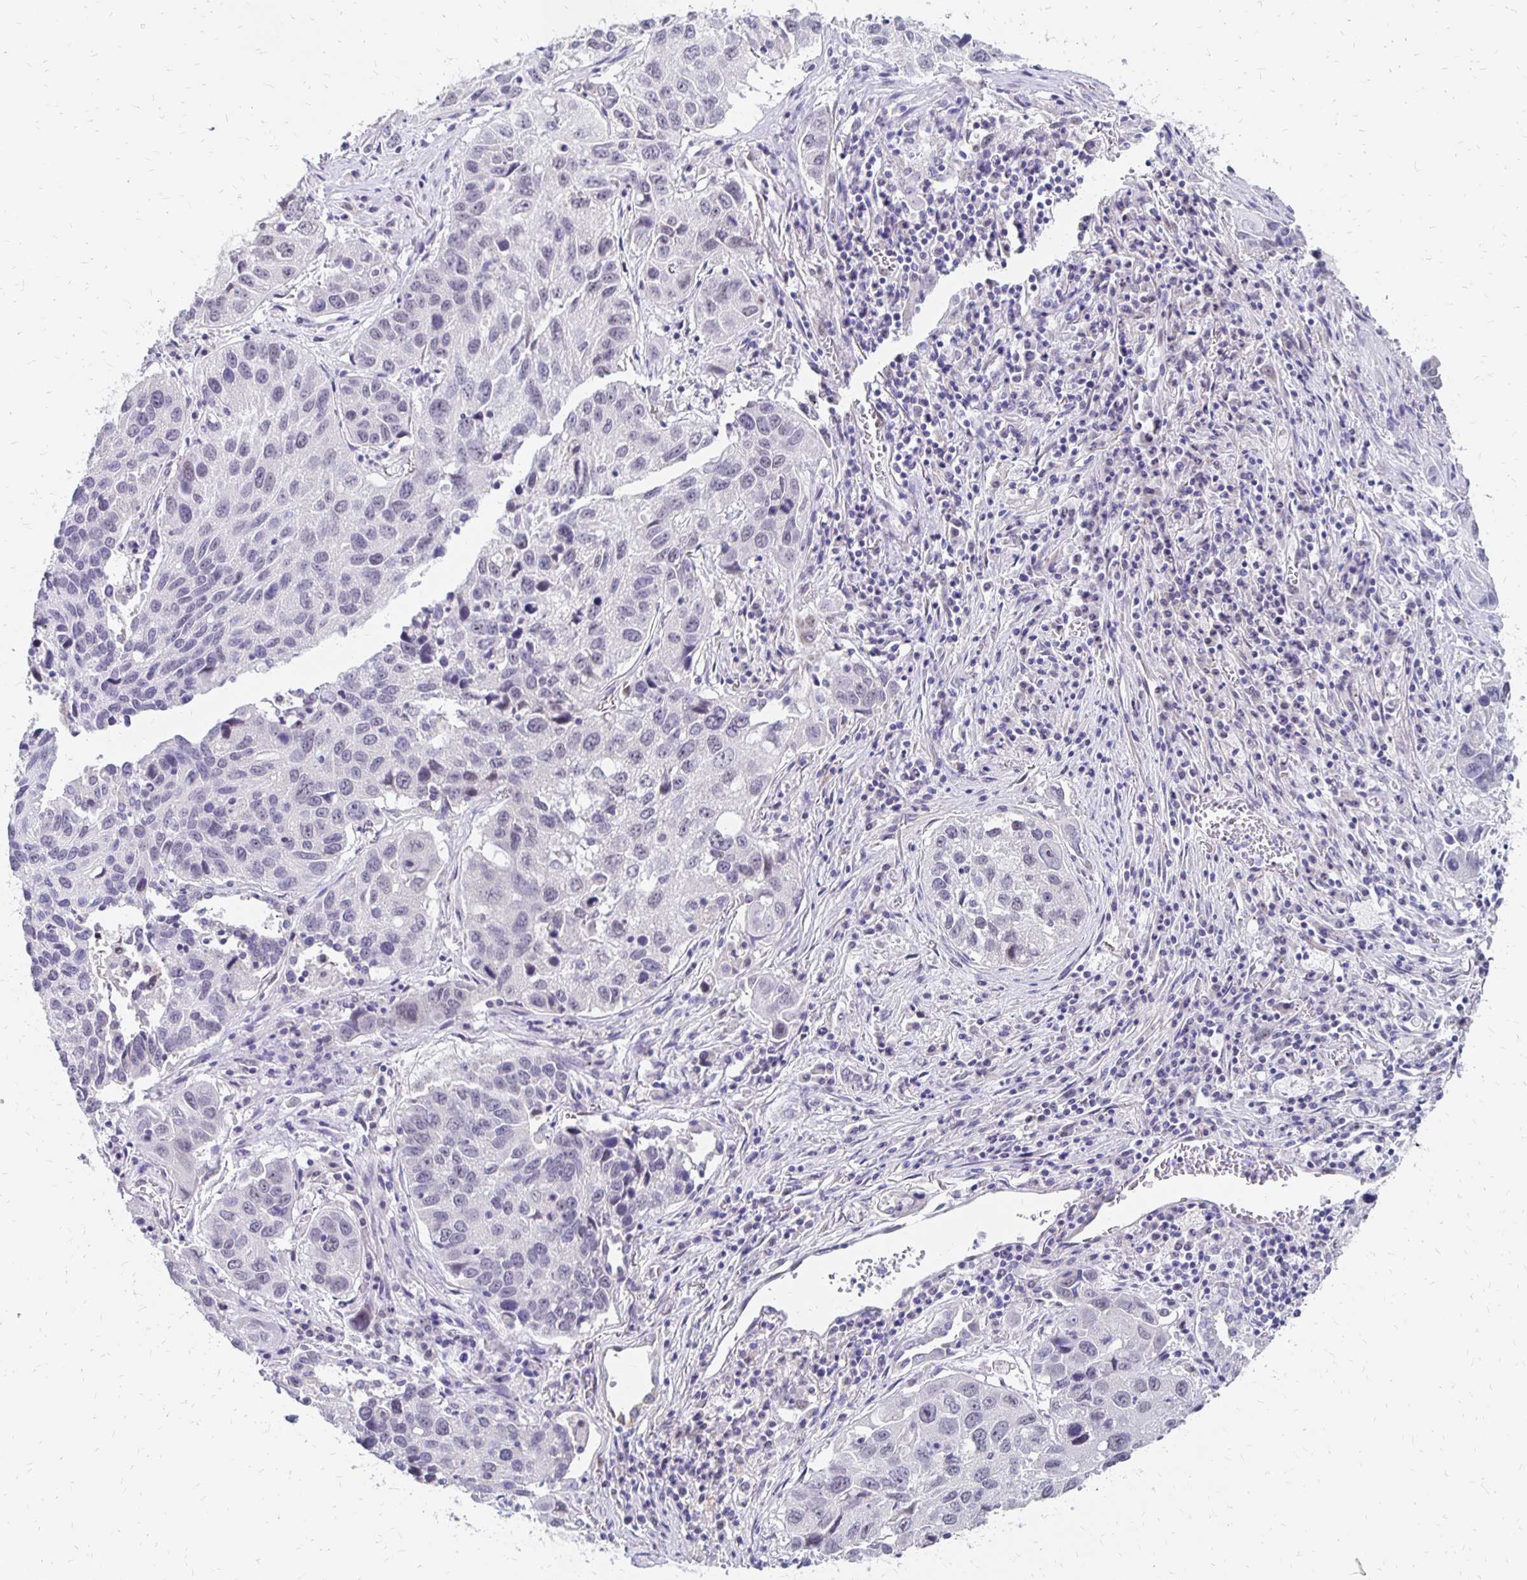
{"staining": {"intensity": "negative", "quantity": "none", "location": "none"}, "tissue": "lung cancer", "cell_type": "Tumor cells", "image_type": "cancer", "snomed": [{"axis": "morphology", "description": "Squamous cell carcinoma, NOS"}, {"axis": "topography", "description": "Lung"}], "caption": "Tumor cells are negative for brown protein staining in lung cancer.", "gene": "ATOSB", "patient": {"sex": "female", "age": 61}}